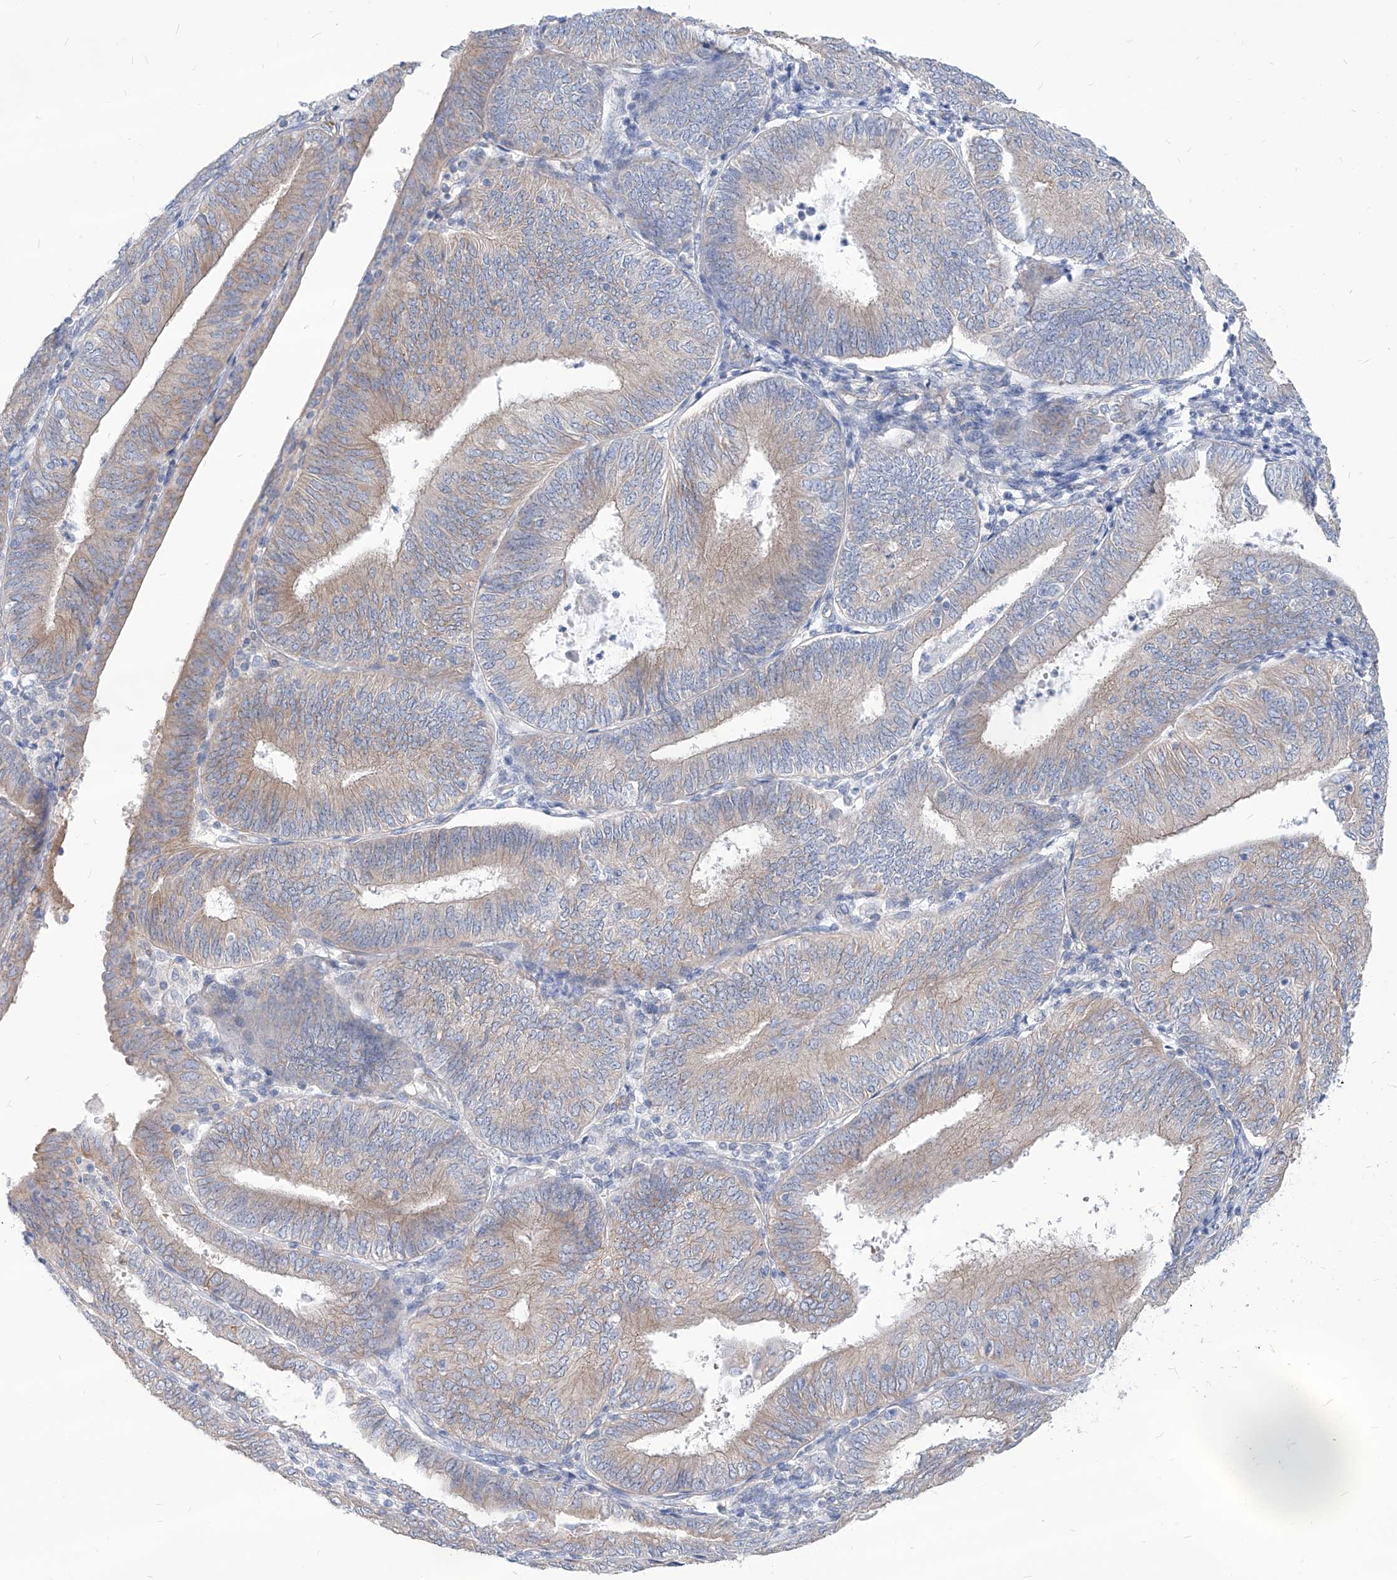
{"staining": {"intensity": "weak", "quantity": "25%-75%", "location": "cytoplasmic/membranous"}, "tissue": "endometrial cancer", "cell_type": "Tumor cells", "image_type": "cancer", "snomed": [{"axis": "morphology", "description": "Adenocarcinoma, NOS"}, {"axis": "topography", "description": "Endometrium"}], "caption": "Immunohistochemistry photomicrograph of neoplastic tissue: human endometrial cancer stained using IHC demonstrates low levels of weak protein expression localized specifically in the cytoplasmic/membranous of tumor cells, appearing as a cytoplasmic/membranous brown color.", "gene": "AKAP10", "patient": {"sex": "female", "age": 58}}